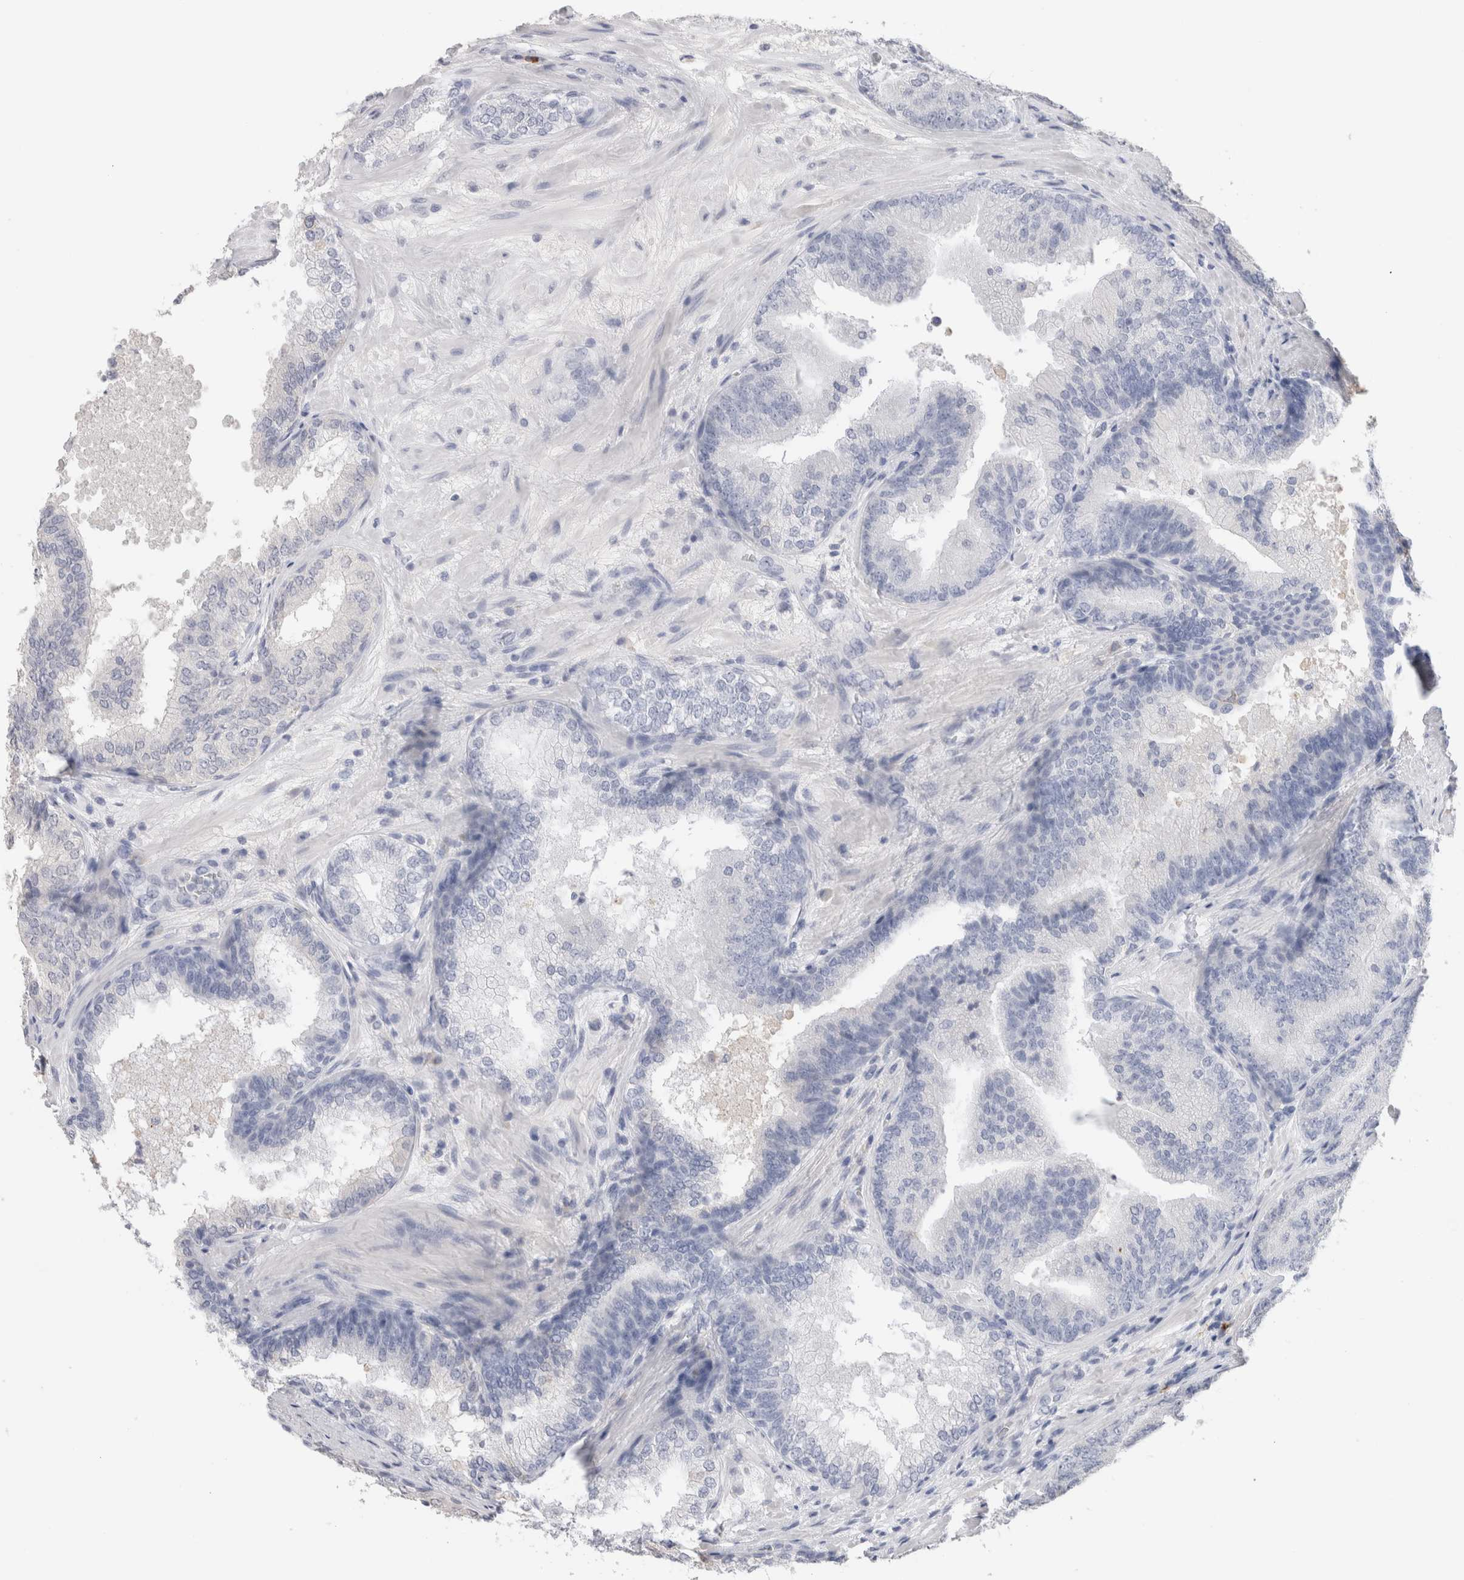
{"staining": {"intensity": "negative", "quantity": "none", "location": "none"}, "tissue": "prostate cancer", "cell_type": "Tumor cells", "image_type": "cancer", "snomed": [{"axis": "morphology", "description": "Adenocarcinoma, High grade"}, {"axis": "topography", "description": "Prostate"}], "caption": "Prostate cancer was stained to show a protein in brown. There is no significant staining in tumor cells. (Stains: DAB (3,3'-diaminobenzidine) IHC with hematoxylin counter stain, Microscopy: brightfield microscopy at high magnification).", "gene": "LAMP3", "patient": {"sex": "male", "age": 55}}